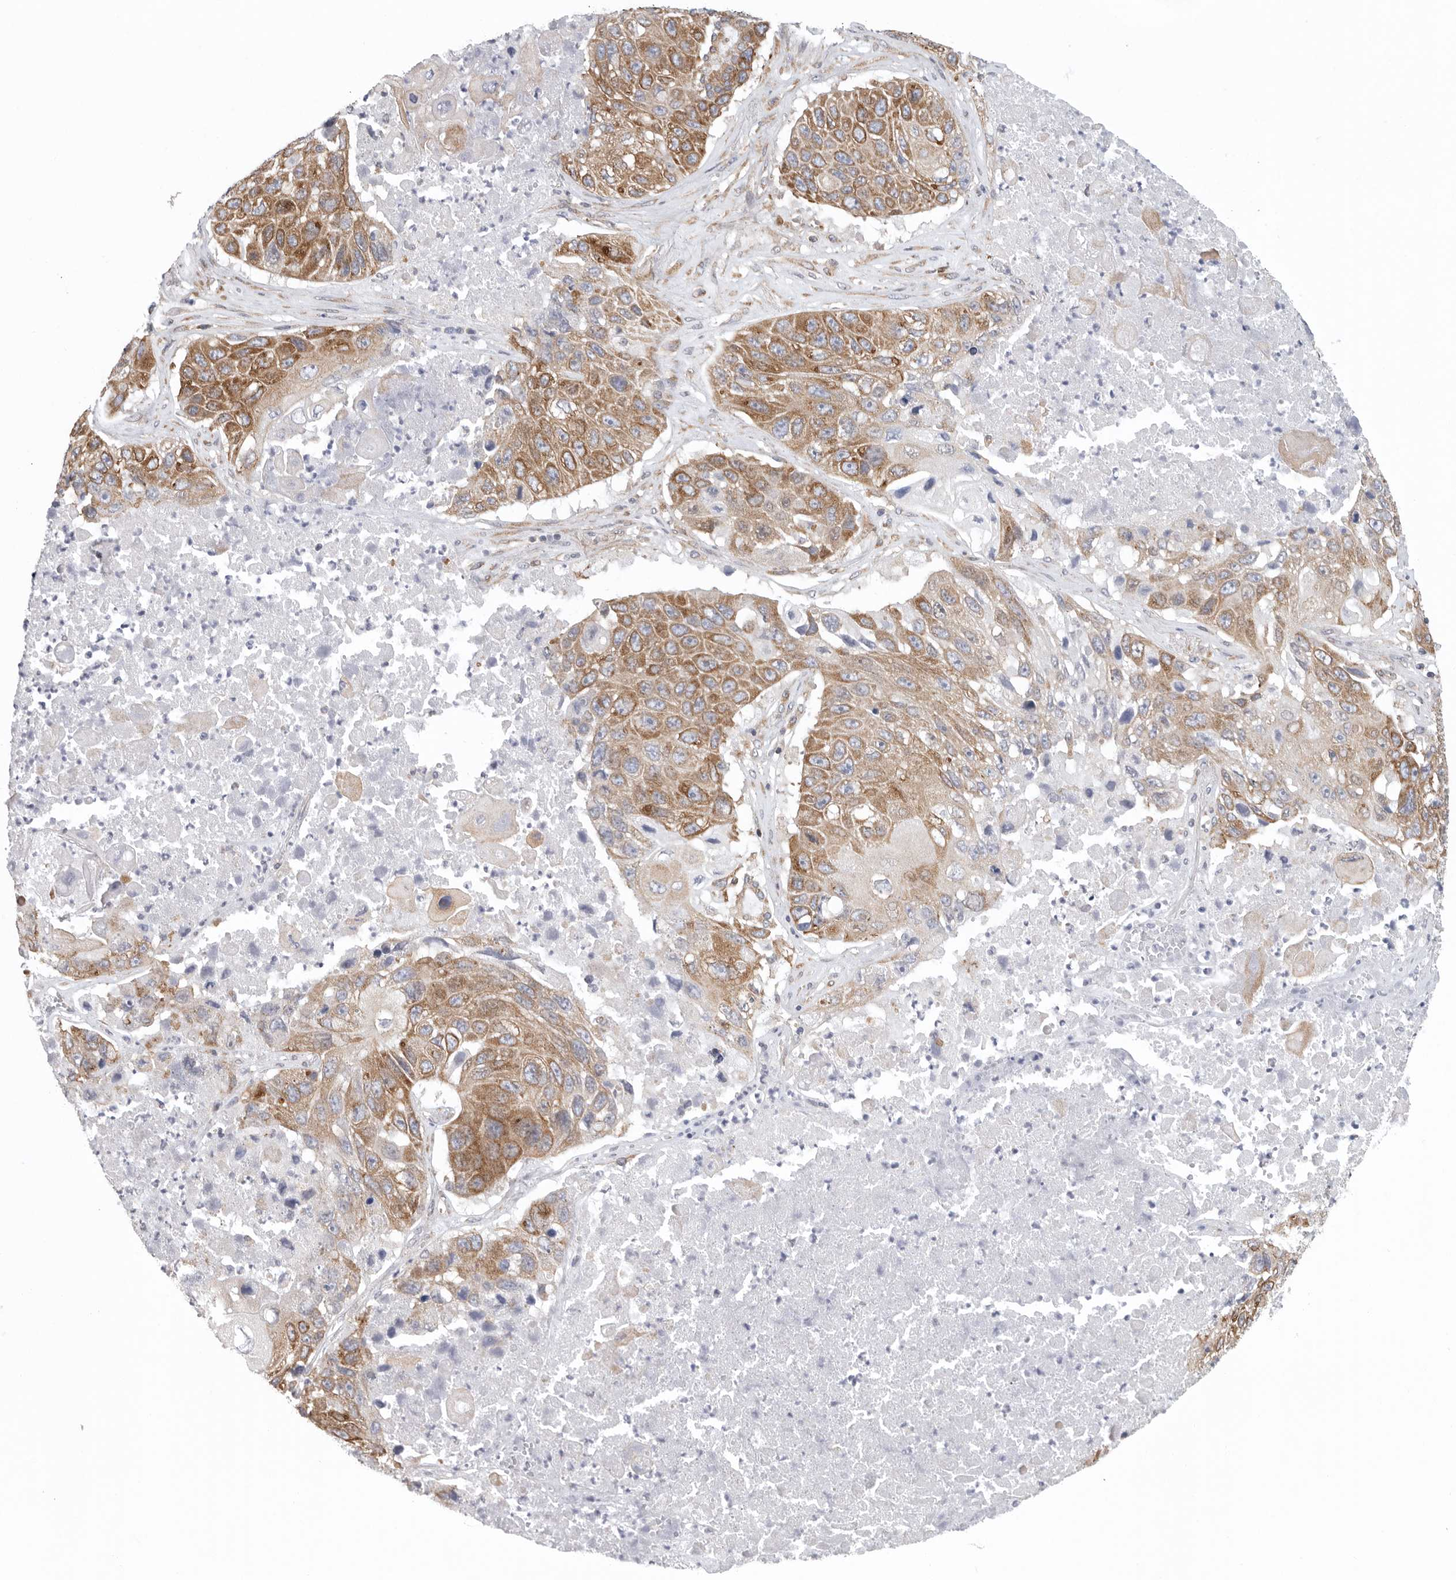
{"staining": {"intensity": "moderate", "quantity": ">75%", "location": "cytoplasmic/membranous"}, "tissue": "lung cancer", "cell_type": "Tumor cells", "image_type": "cancer", "snomed": [{"axis": "morphology", "description": "Squamous cell carcinoma, NOS"}, {"axis": "topography", "description": "Lung"}], "caption": "Immunohistochemical staining of lung squamous cell carcinoma shows medium levels of moderate cytoplasmic/membranous staining in approximately >75% of tumor cells.", "gene": "FKBP8", "patient": {"sex": "male", "age": 61}}